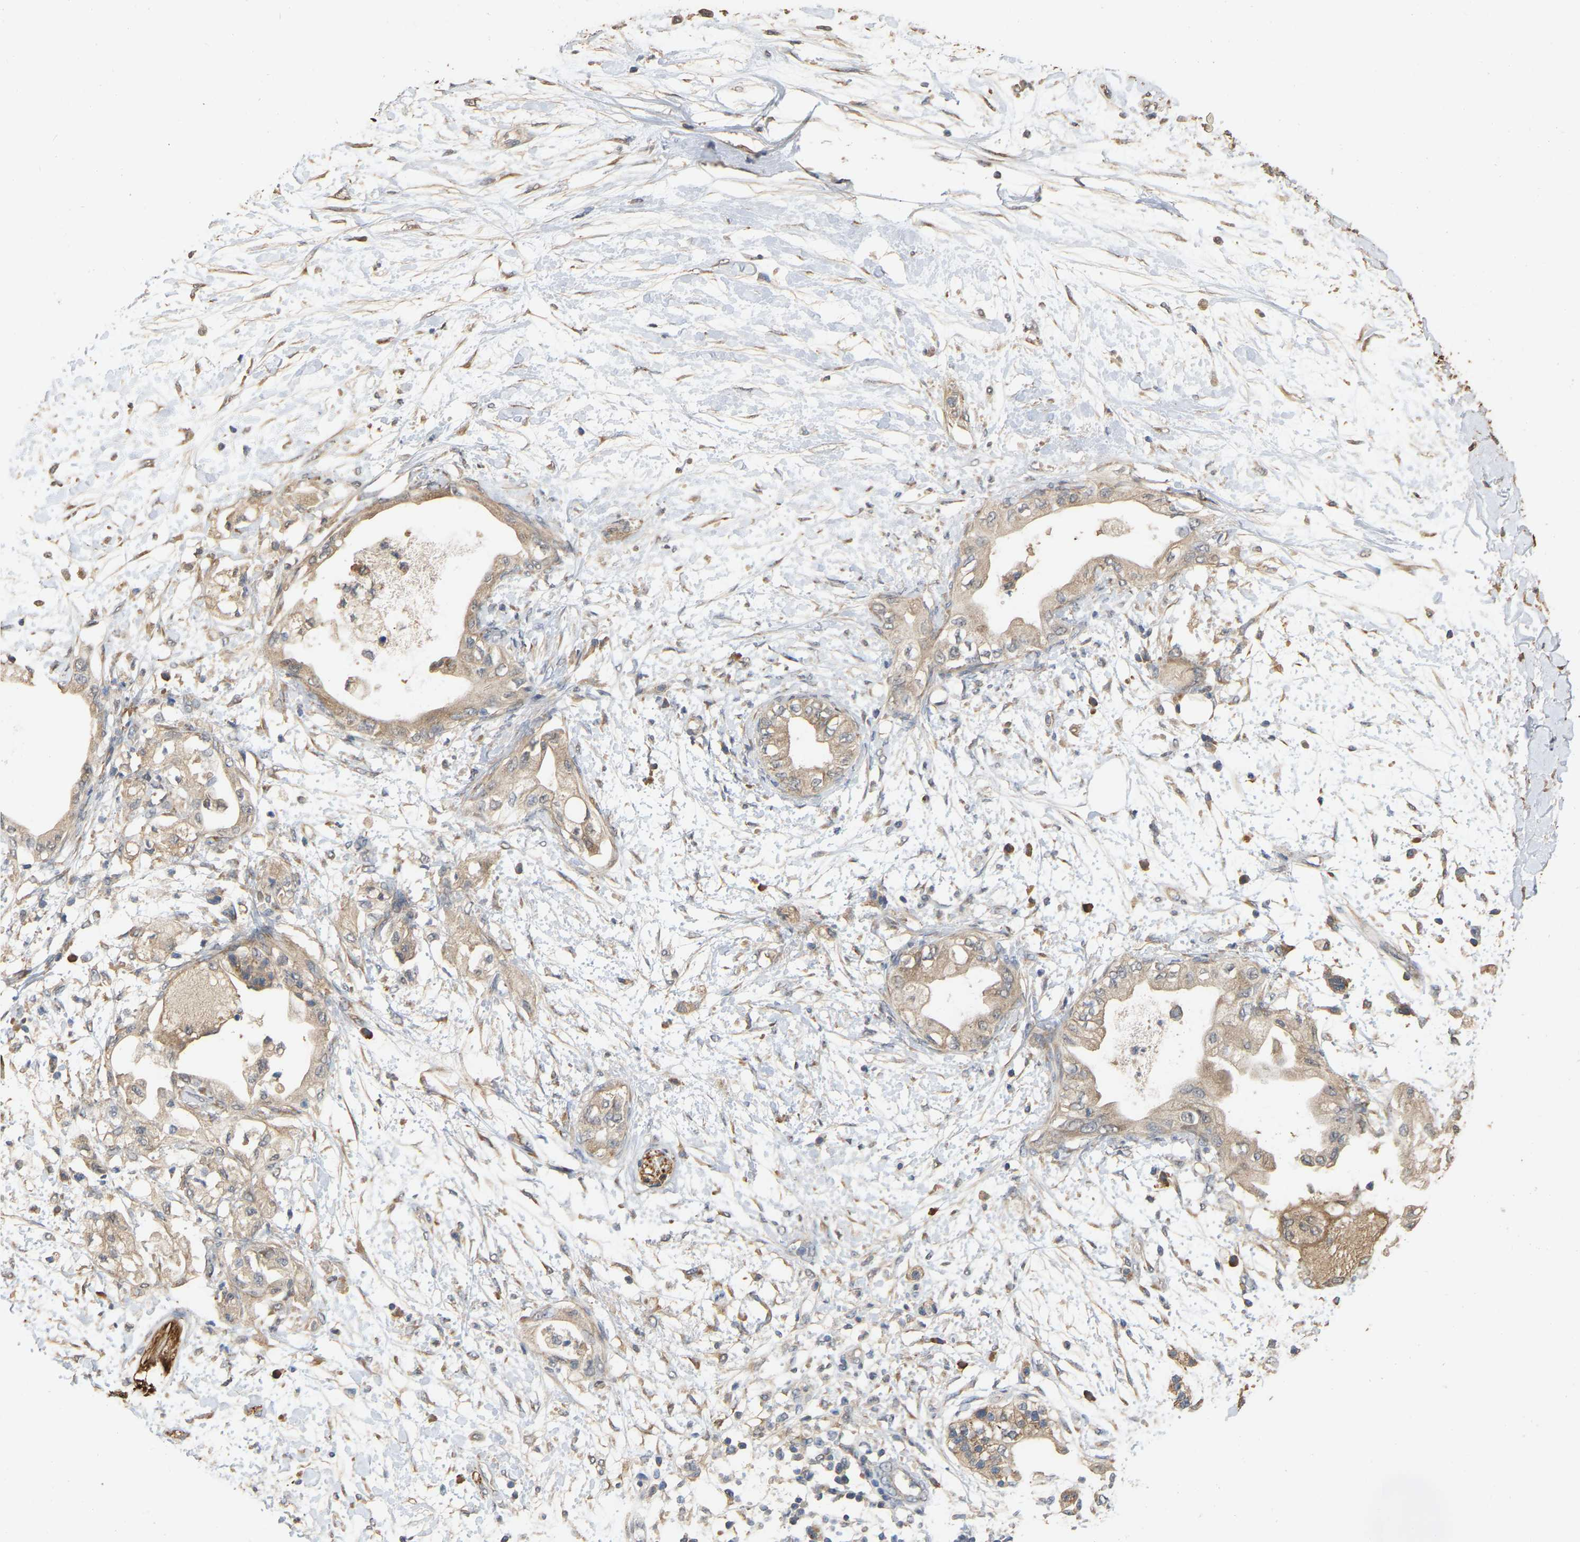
{"staining": {"intensity": "moderate", "quantity": ">75%", "location": "cytoplasmic/membranous"}, "tissue": "adipose tissue", "cell_type": "Adipocytes", "image_type": "normal", "snomed": [{"axis": "morphology", "description": "Normal tissue, NOS"}, {"axis": "morphology", "description": "Adenocarcinoma, NOS"}, {"axis": "topography", "description": "Duodenum"}, {"axis": "topography", "description": "Peripheral nerve tissue"}], "caption": "Protein staining by IHC exhibits moderate cytoplasmic/membranous staining in approximately >75% of adipocytes in benign adipose tissue. Immunohistochemistry (ihc) stains the protein of interest in brown and the nuclei are stained blue.", "gene": "NCS1", "patient": {"sex": "female", "age": 60}}